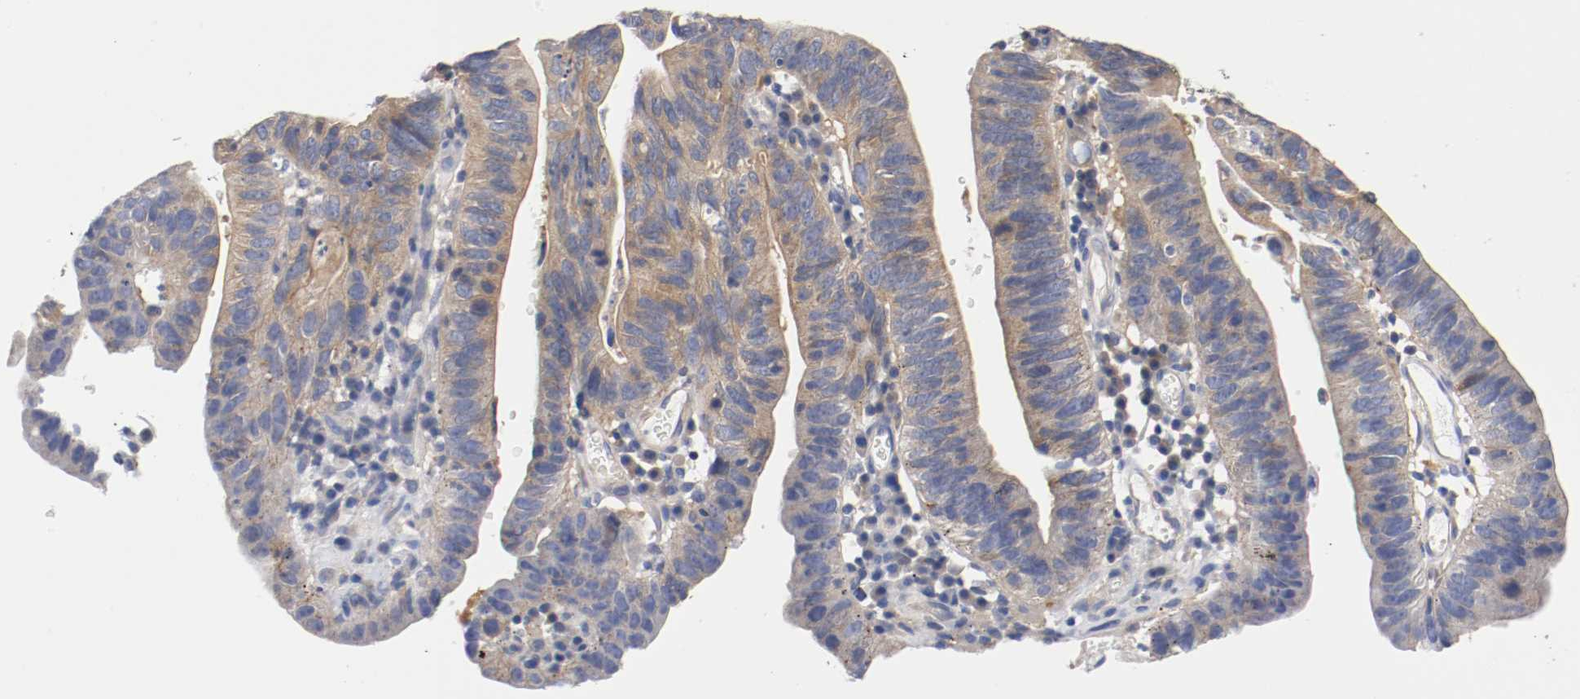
{"staining": {"intensity": "moderate", "quantity": ">75%", "location": "cytoplasmic/membranous"}, "tissue": "stomach cancer", "cell_type": "Tumor cells", "image_type": "cancer", "snomed": [{"axis": "morphology", "description": "Adenocarcinoma, NOS"}, {"axis": "topography", "description": "Stomach"}], "caption": "IHC (DAB (3,3'-diaminobenzidine)) staining of human adenocarcinoma (stomach) exhibits moderate cytoplasmic/membranous protein staining in approximately >75% of tumor cells. (IHC, brightfield microscopy, high magnification).", "gene": "HGS", "patient": {"sex": "male", "age": 59}}